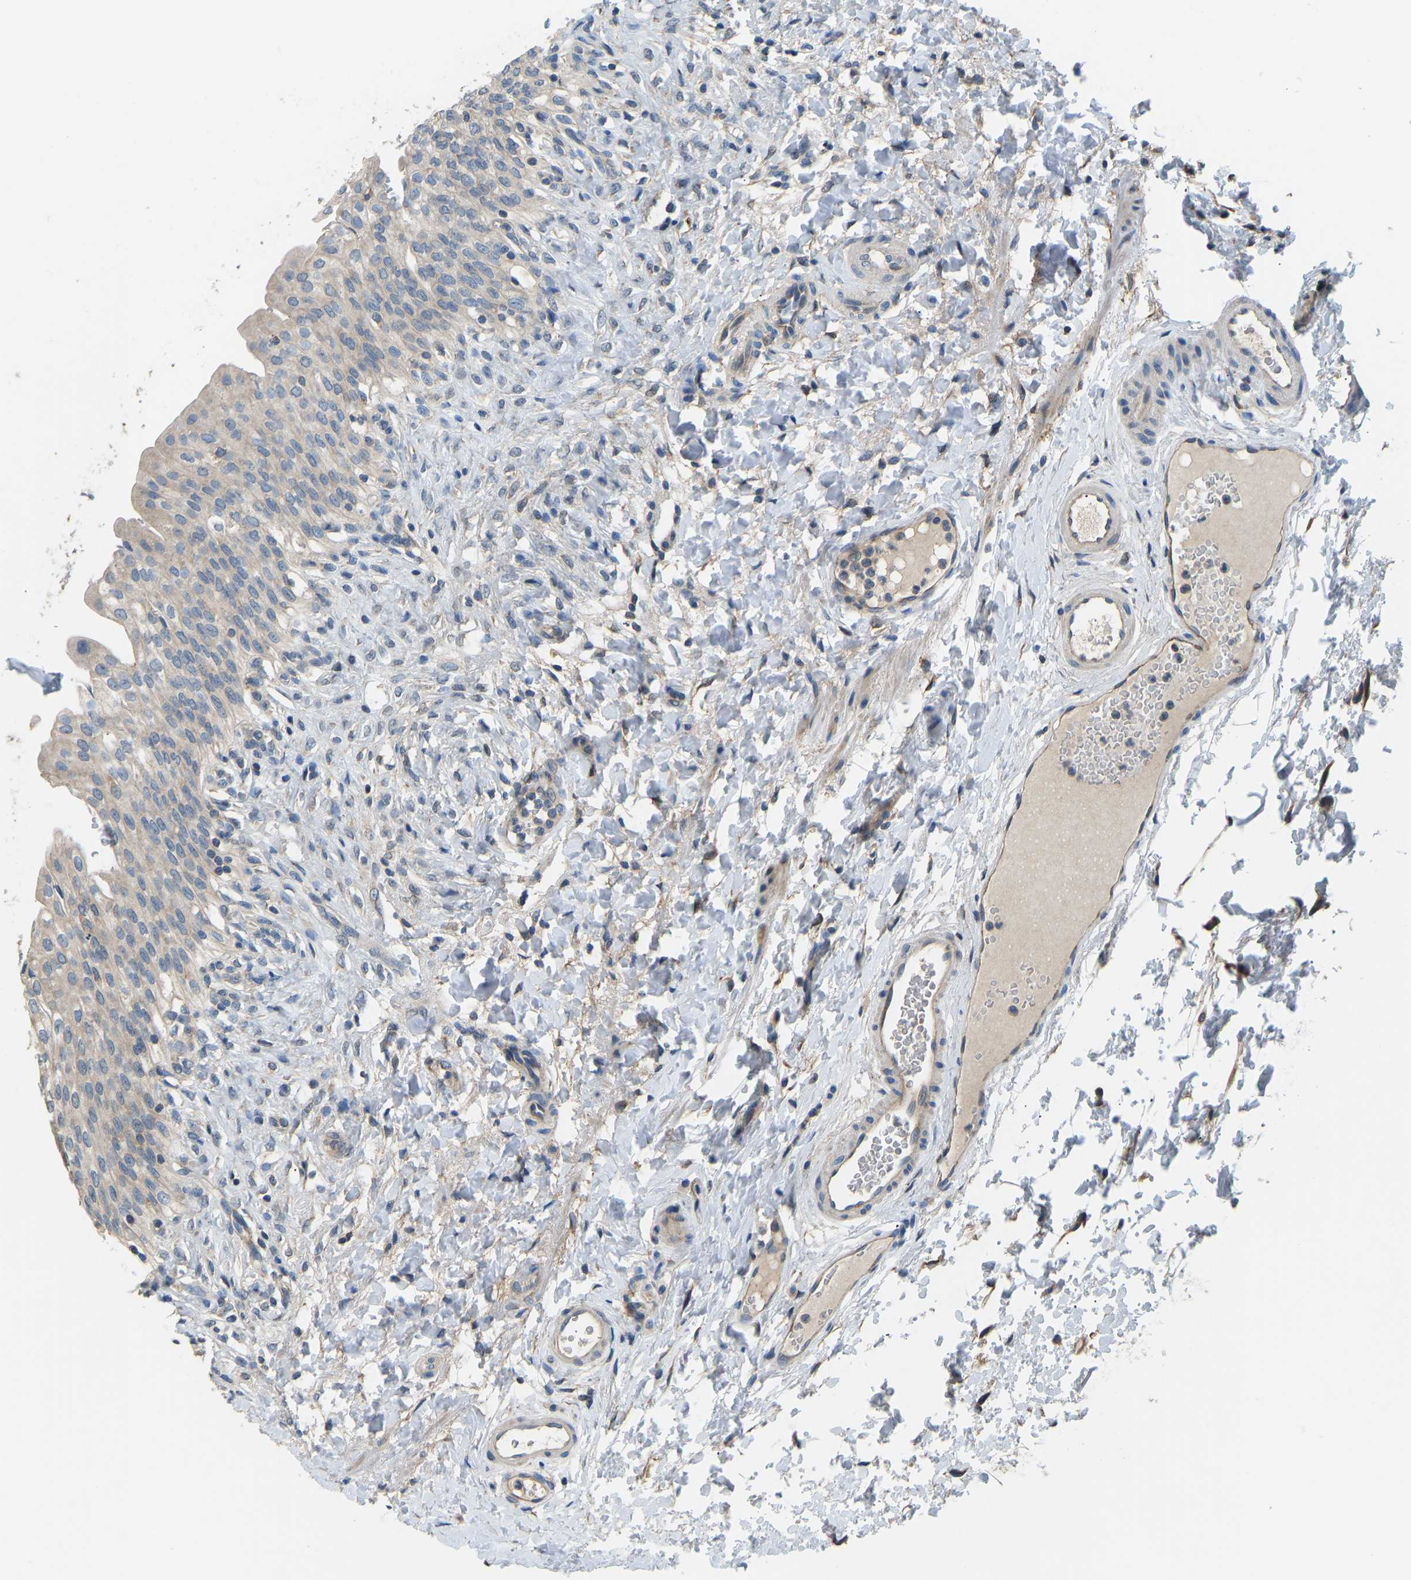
{"staining": {"intensity": "moderate", "quantity": "<25%", "location": "cytoplasmic/membranous"}, "tissue": "urinary bladder", "cell_type": "Urothelial cells", "image_type": "normal", "snomed": [{"axis": "morphology", "description": "Urothelial carcinoma, High grade"}, {"axis": "topography", "description": "Urinary bladder"}], "caption": "Immunohistochemical staining of normal human urinary bladder displays <25% levels of moderate cytoplasmic/membranous protein expression in approximately <25% of urothelial cells.", "gene": "RBP1", "patient": {"sex": "male", "age": 46}}